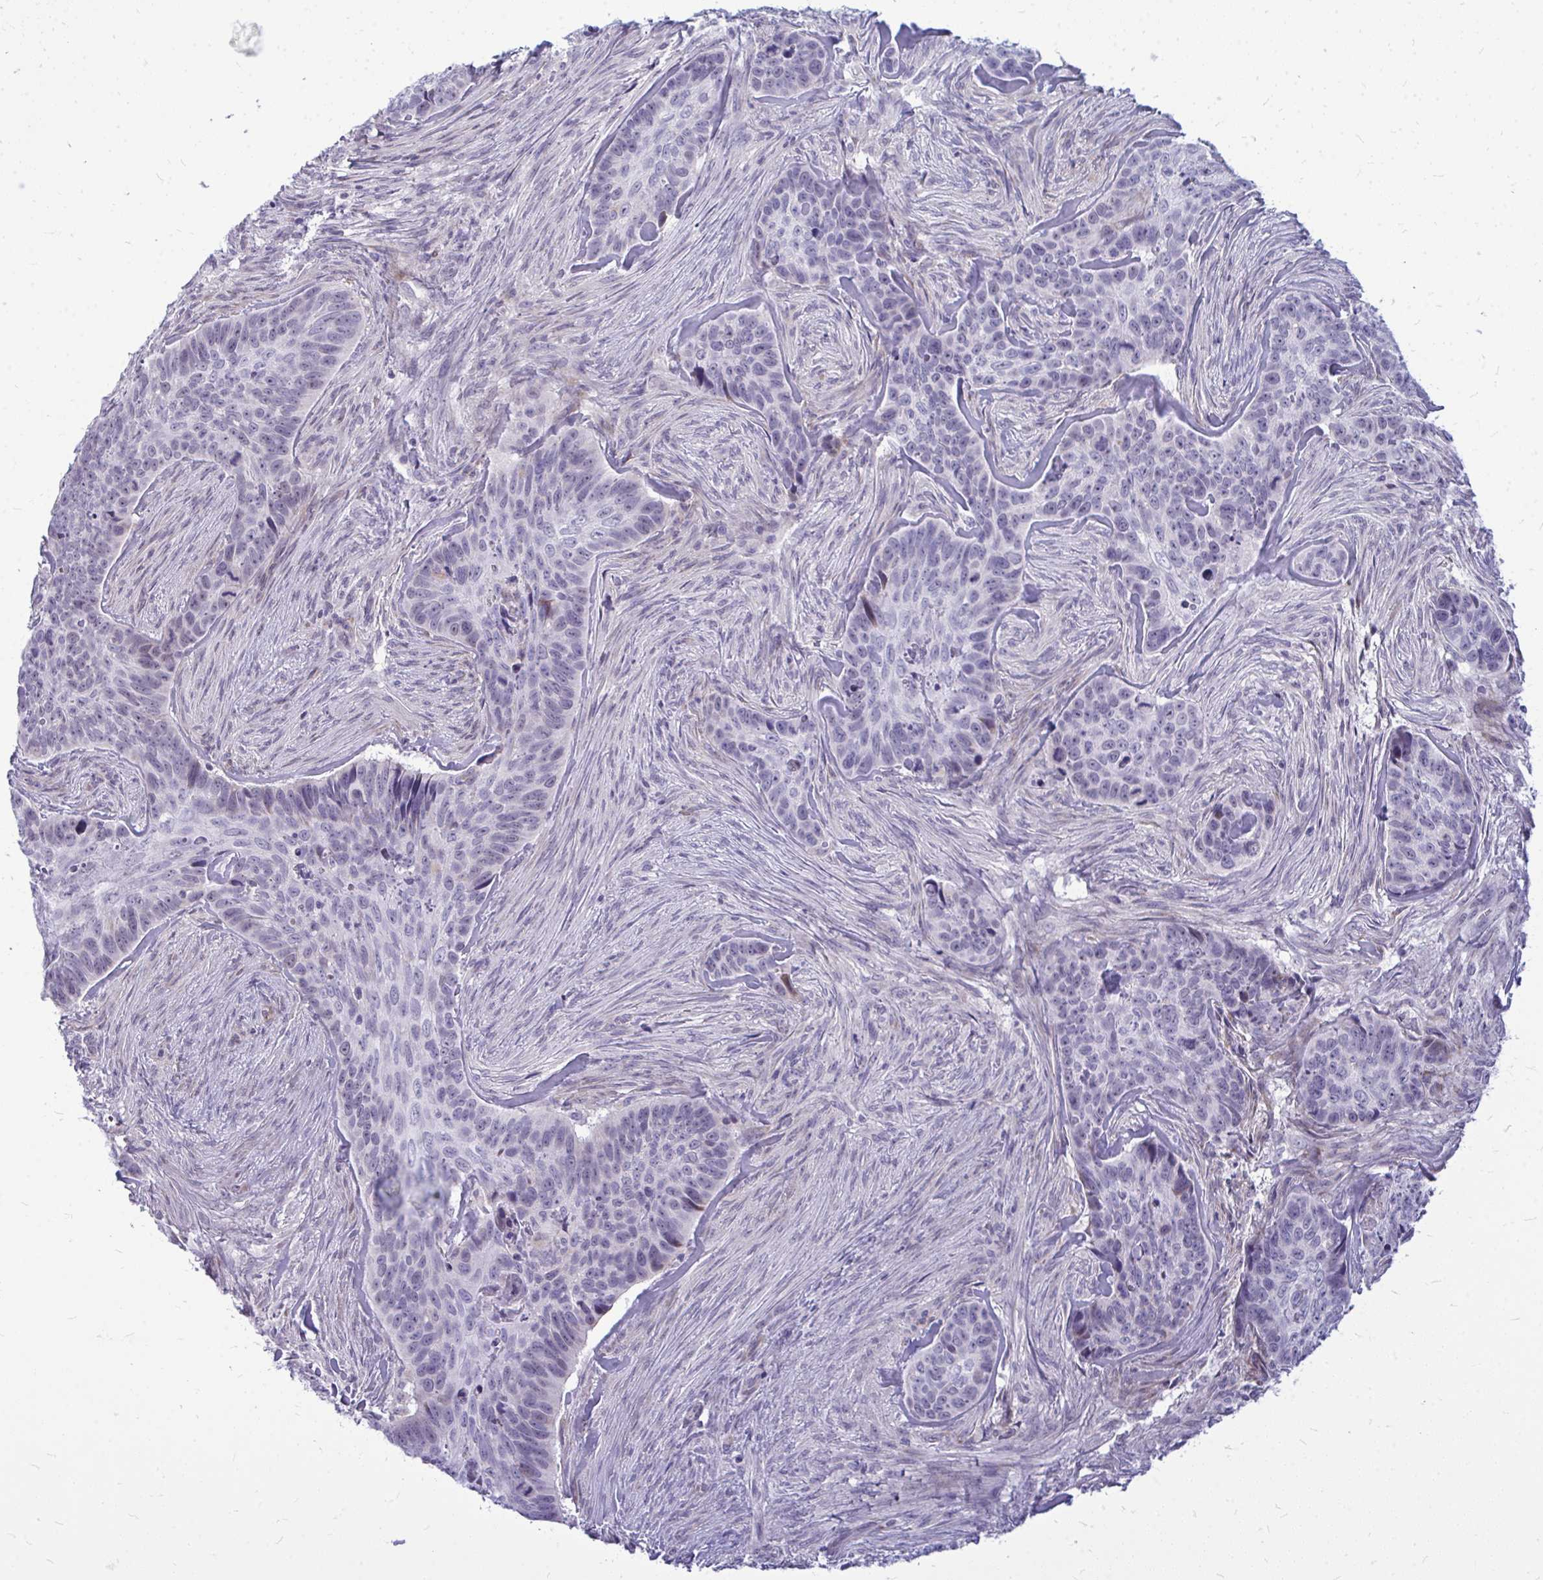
{"staining": {"intensity": "weak", "quantity": "<25%", "location": "nuclear"}, "tissue": "skin cancer", "cell_type": "Tumor cells", "image_type": "cancer", "snomed": [{"axis": "morphology", "description": "Basal cell carcinoma"}, {"axis": "topography", "description": "Skin"}], "caption": "There is no significant staining in tumor cells of basal cell carcinoma (skin).", "gene": "ZSCAN25", "patient": {"sex": "female", "age": 82}}